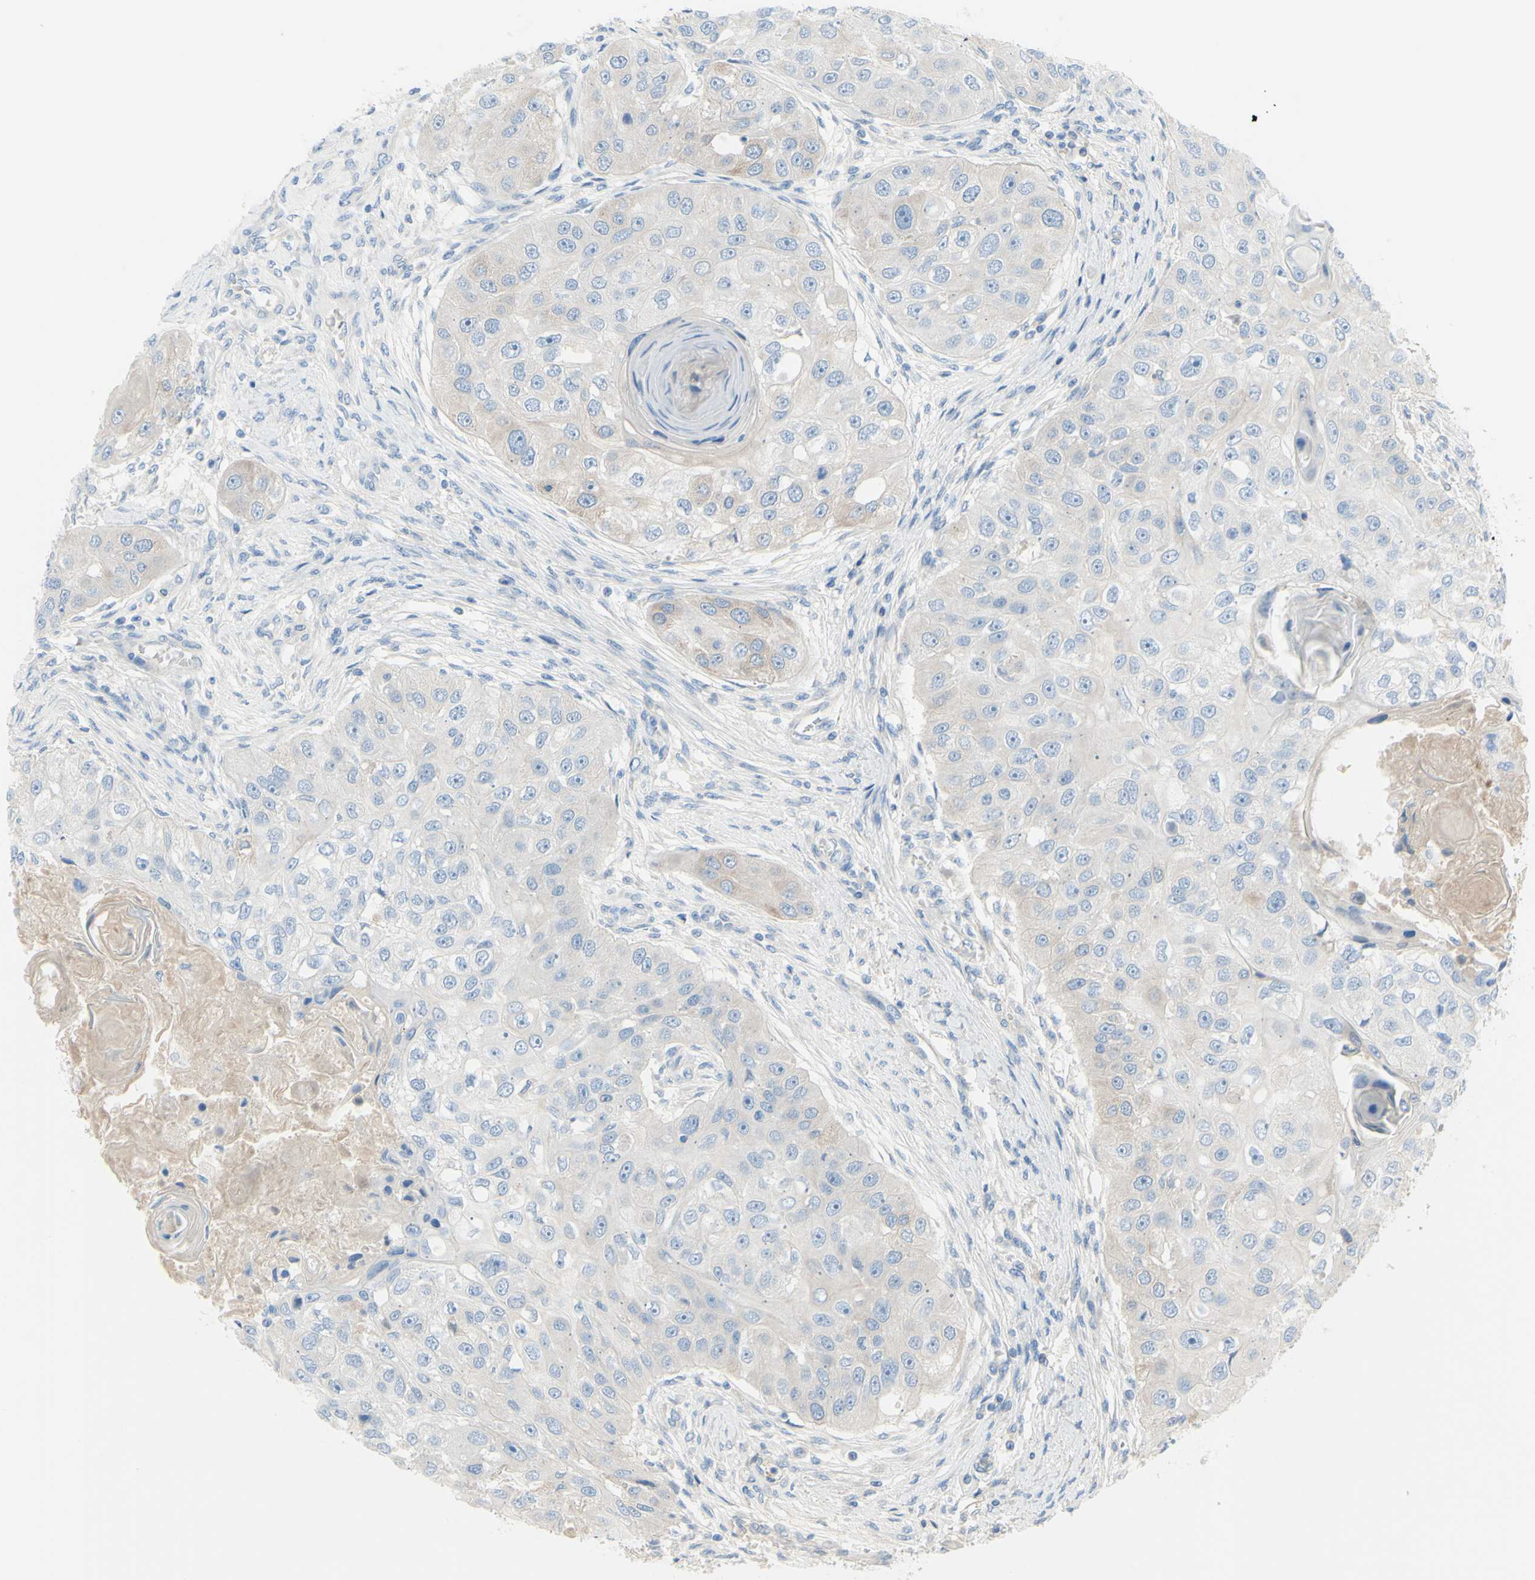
{"staining": {"intensity": "negative", "quantity": "none", "location": "none"}, "tissue": "head and neck cancer", "cell_type": "Tumor cells", "image_type": "cancer", "snomed": [{"axis": "morphology", "description": "Normal tissue, NOS"}, {"axis": "morphology", "description": "Squamous cell carcinoma, NOS"}, {"axis": "topography", "description": "Skeletal muscle"}, {"axis": "topography", "description": "Head-Neck"}], "caption": "DAB (3,3'-diaminobenzidine) immunohistochemical staining of human squamous cell carcinoma (head and neck) reveals no significant expression in tumor cells.", "gene": "FDFT1", "patient": {"sex": "male", "age": 51}}